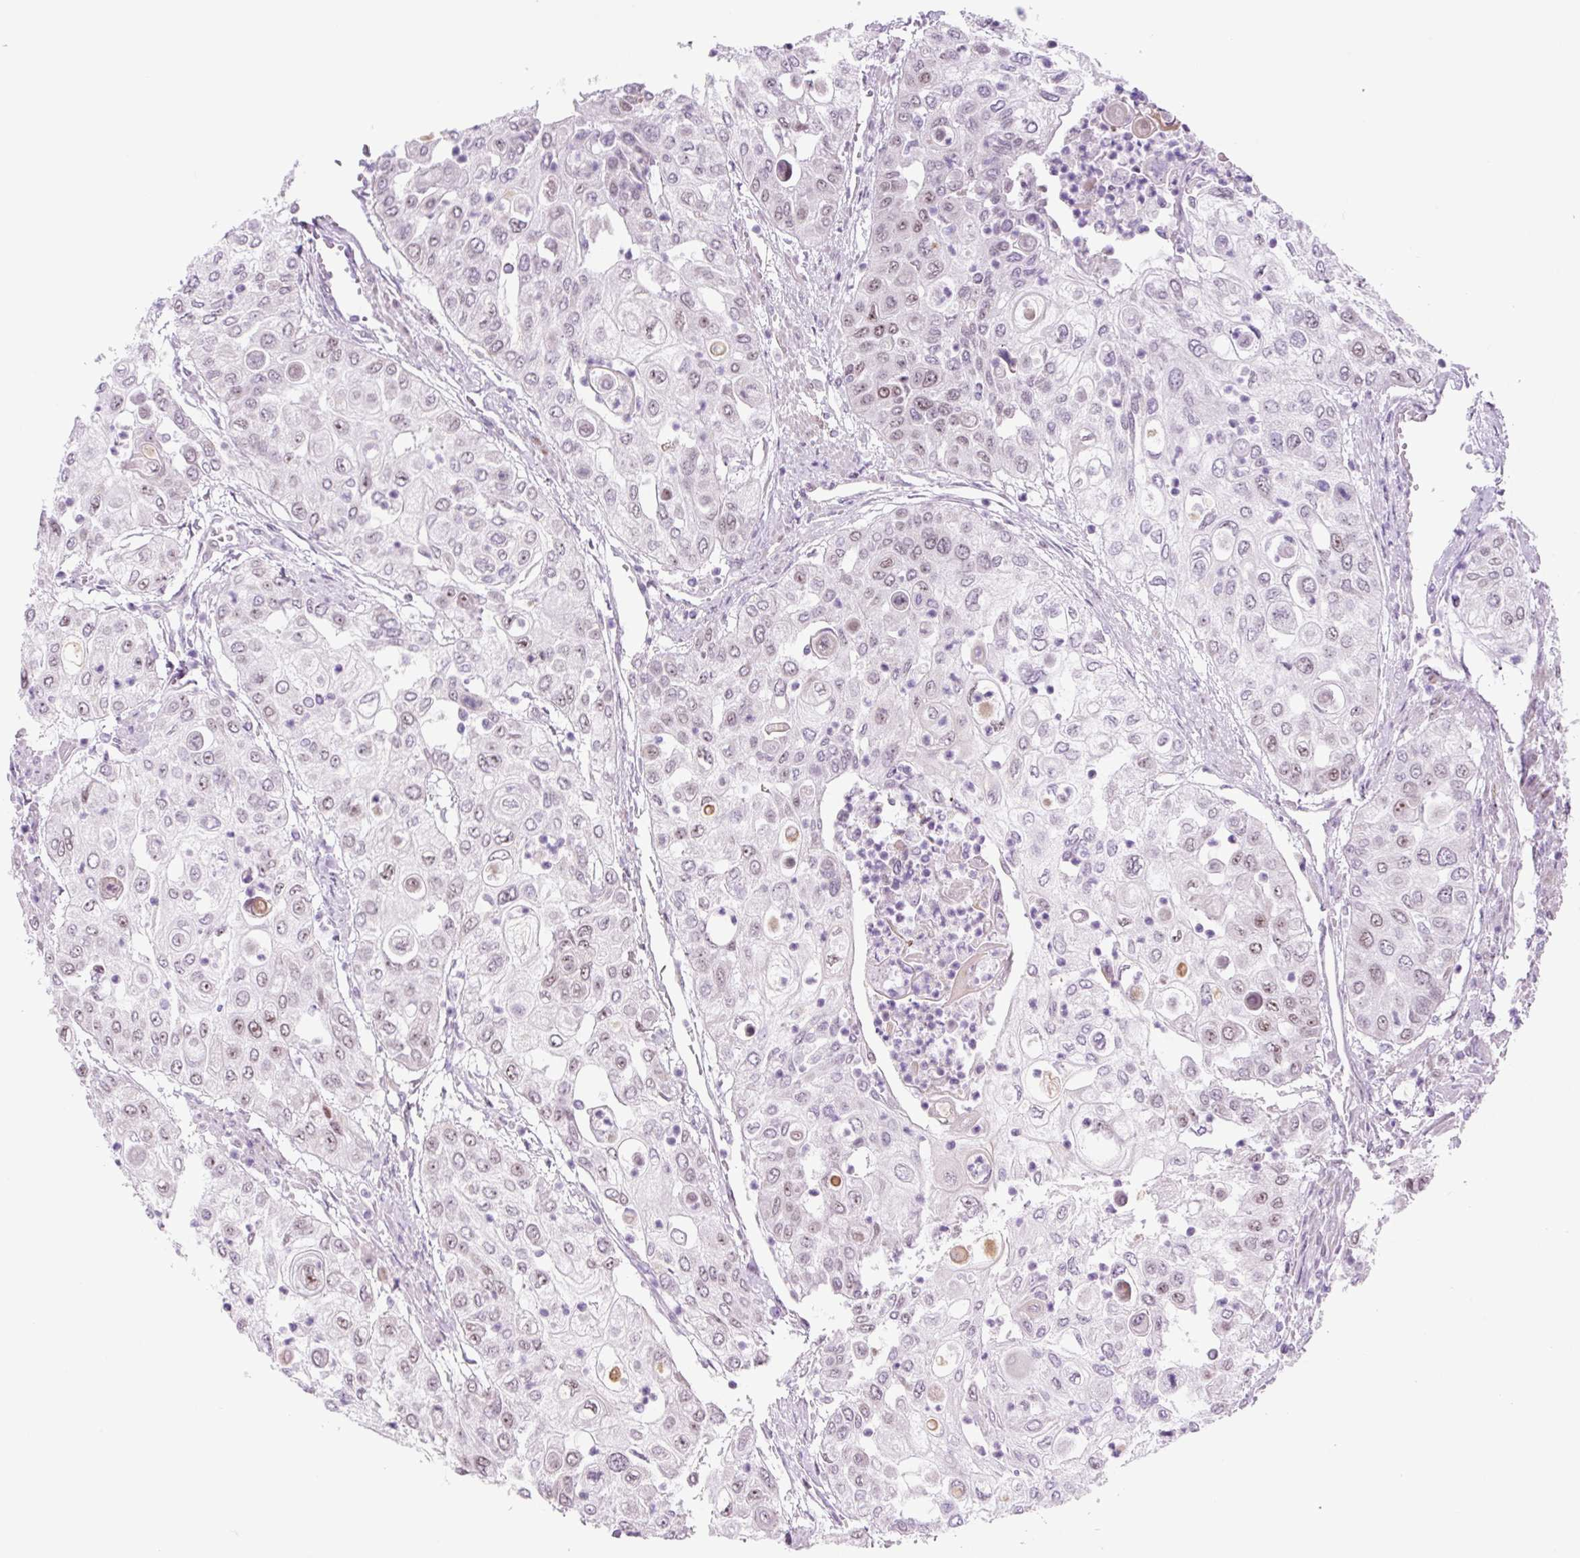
{"staining": {"intensity": "weak", "quantity": "<25%", "location": "nuclear"}, "tissue": "urothelial cancer", "cell_type": "Tumor cells", "image_type": "cancer", "snomed": [{"axis": "morphology", "description": "Urothelial carcinoma, High grade"}, {"axis": "topography", "description": "Urinary bladder"}], "caption": "High magnification brightfield microscopy of urothelial cancer stained with DAB (brown) and counterstained with hematoxylin (blue): tumor cells show no significant expression. (Brightfield microscopy of DAB immunohistochemistry (IHC) at high magnification).", "gene": "RRS1", "patient": {"sex": "female", "age": 79}}